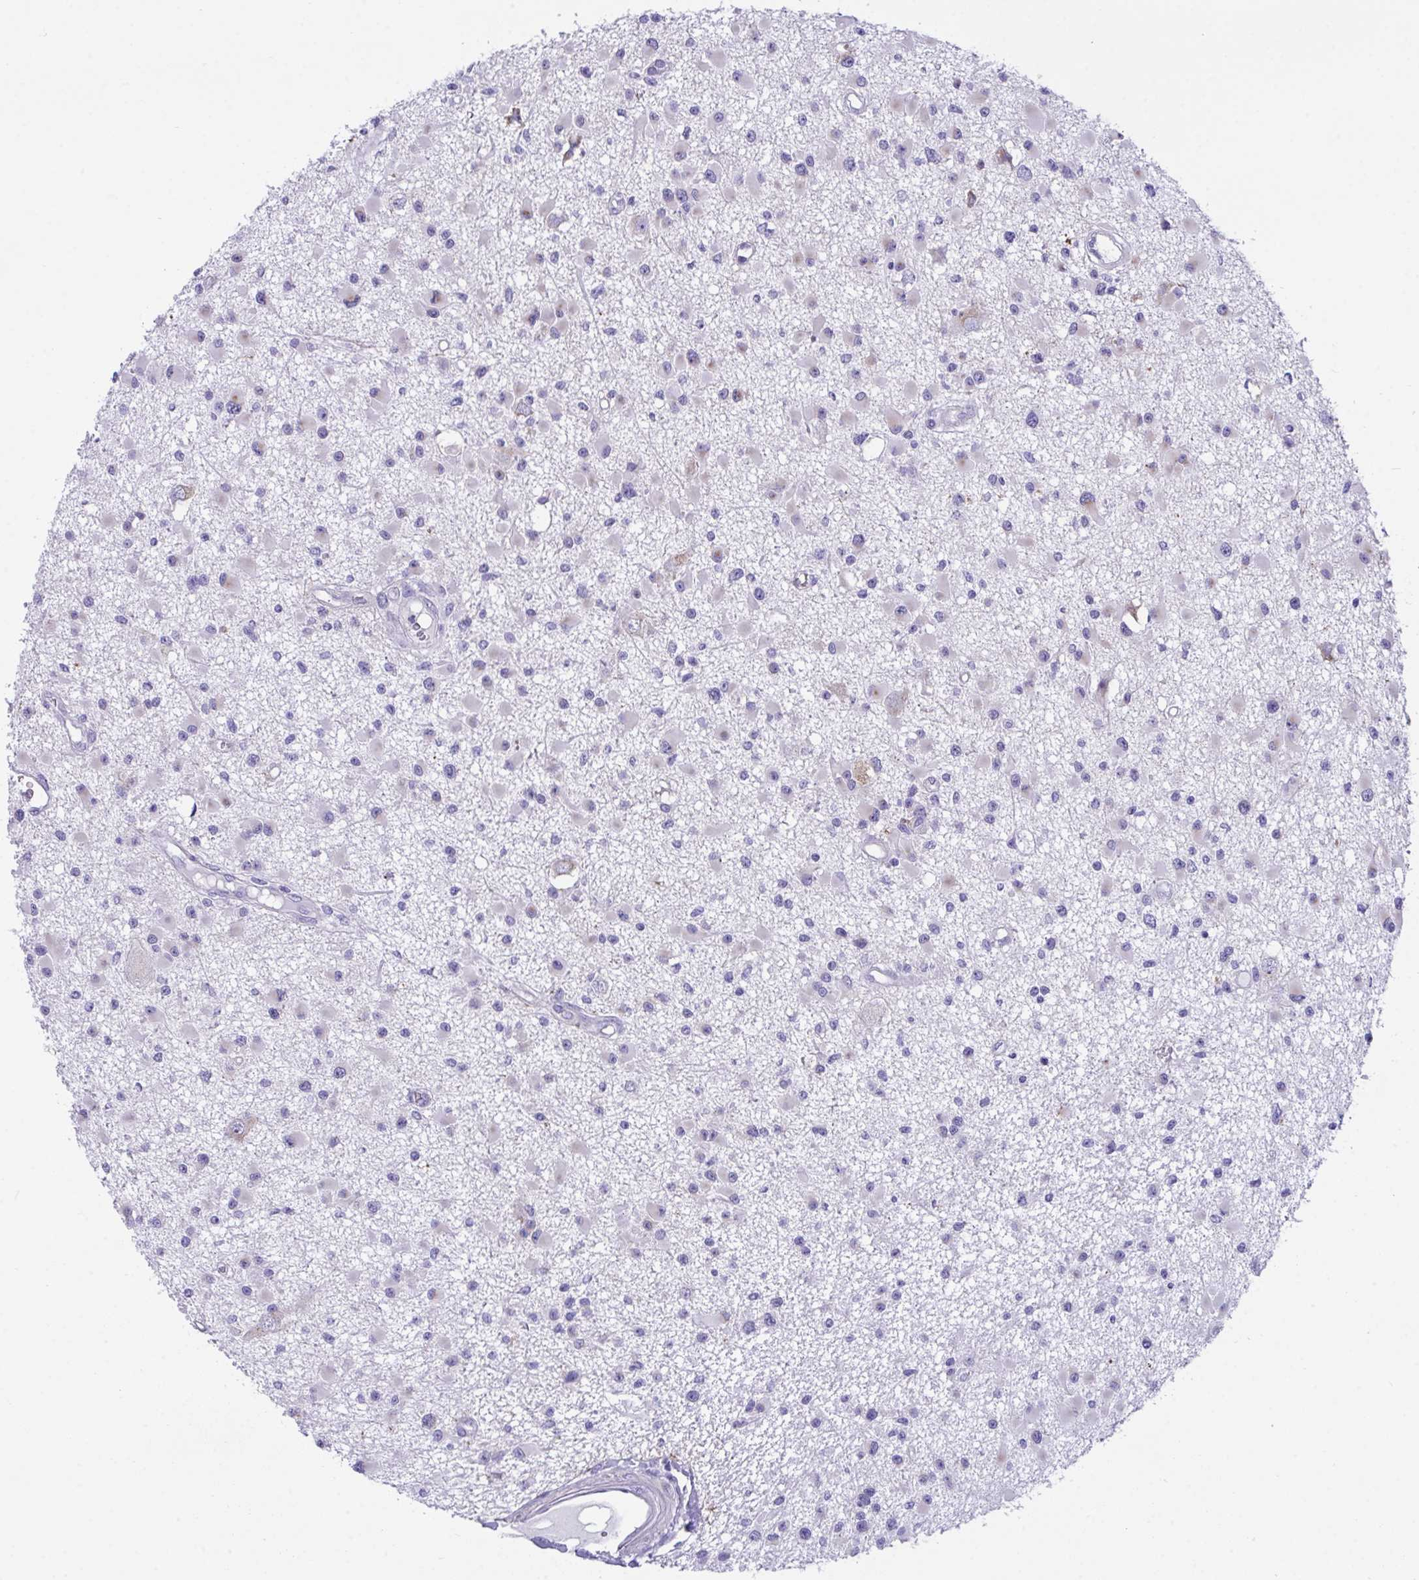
{"staining": {"intensity": "negative", "quantity": "none", "location": "none"}, "tissue": "glioma", "cell_type": "Tumor cells", "image_type": "cancer", "snomed": [{"axis": "morphology", "description": "Glioma, malignant, High grade"}, {"axis": "topography", "description": "Brain"}], "caption": "Tumor cells show no significant protein positivity in high-grade glioma (malignant).", "gene": "TMEM106B", "patient": {"sex": "male", "age": 54}}